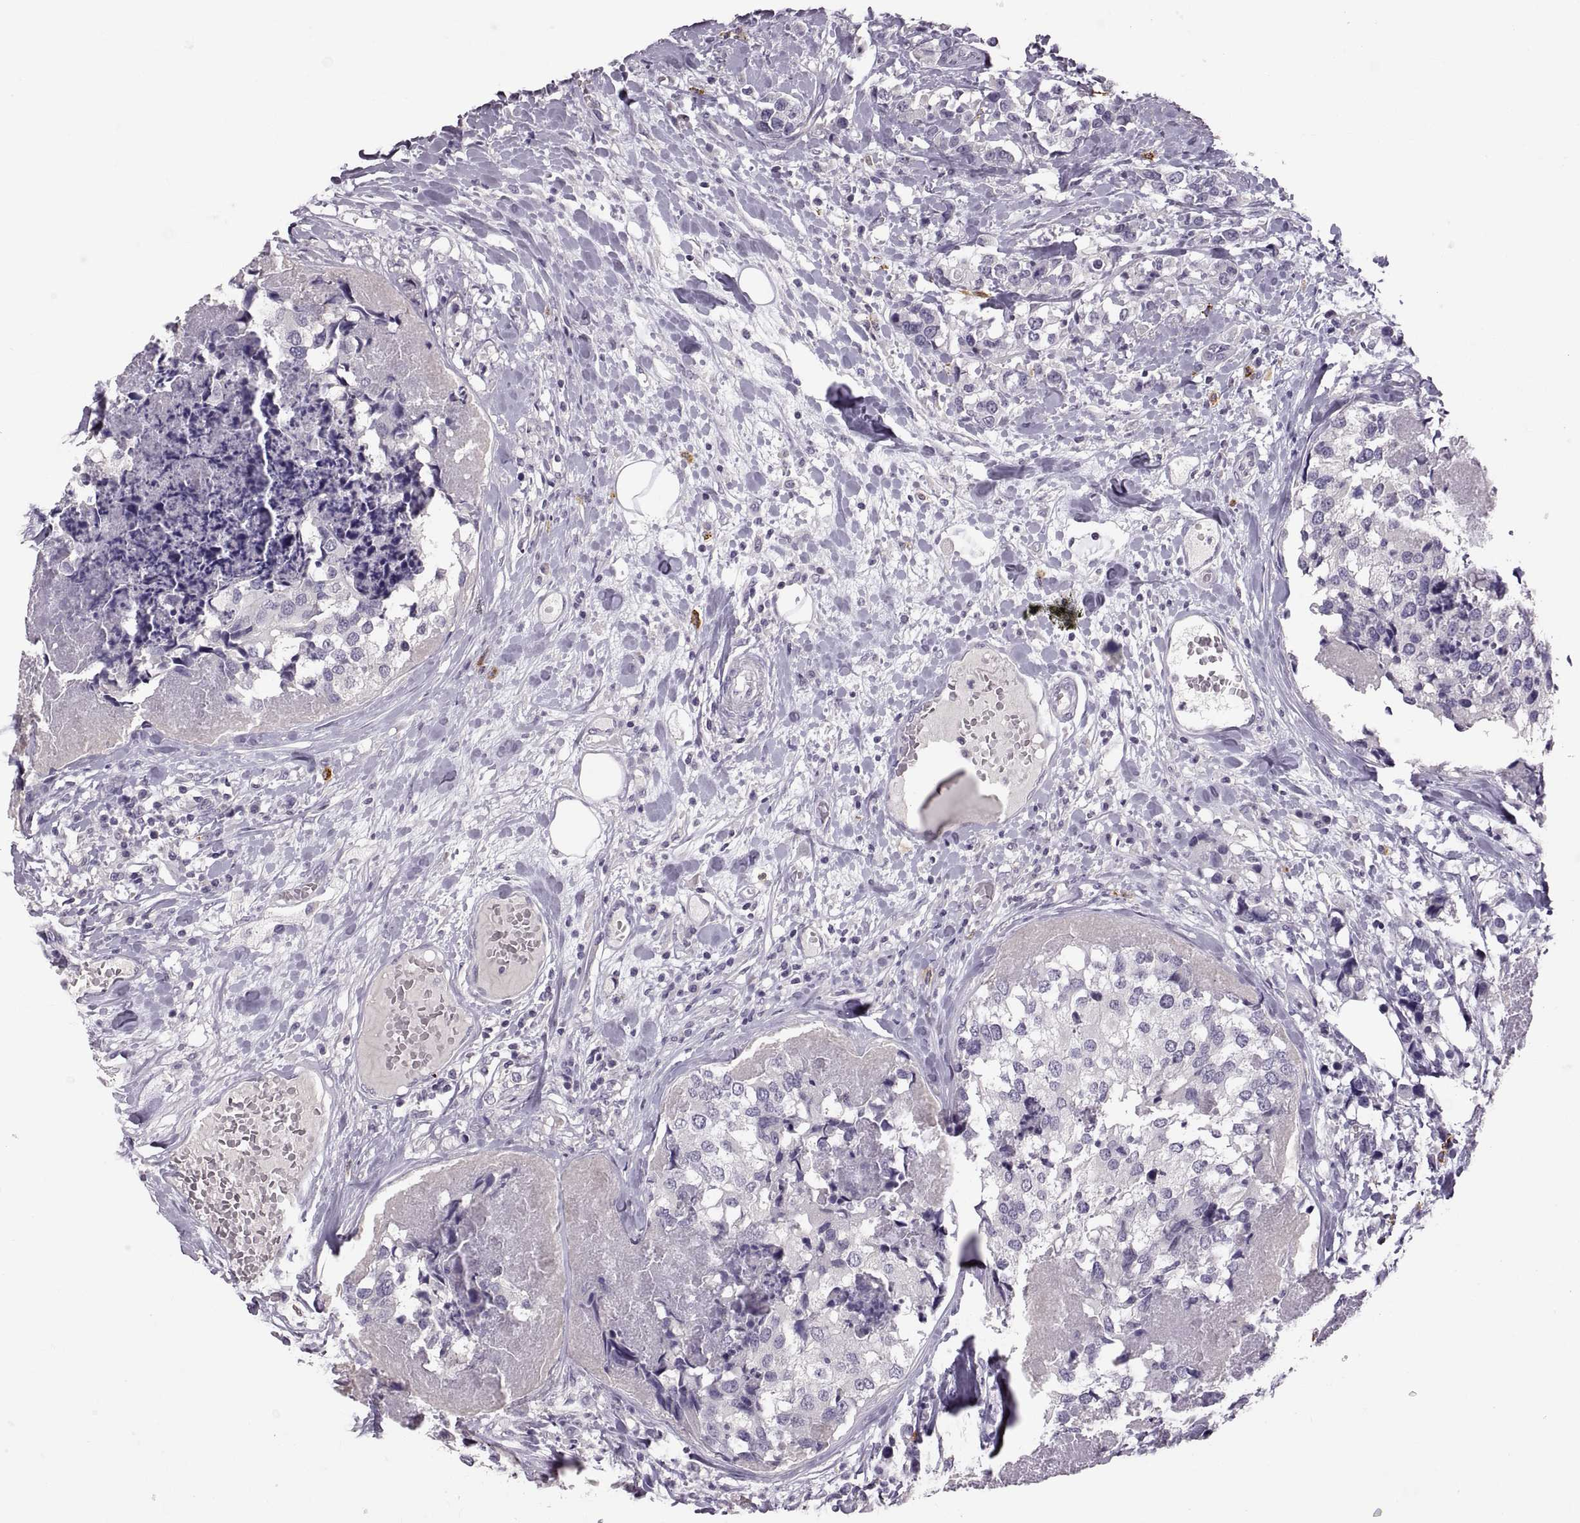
{"staining": {"intensity": "negative", "quantity": "none", "location": "none"}, "tissue": "breast cancer", "cell_type": "Tumor cells", "image_type": "cancer", "snomed": [{"axis": "morphology", "description": "Lobular carcinoma"}, {"axis": "topography", "description": "Breast"}], "caption": "Protein analysis of breast lobular carcinoma demonstrates no significant positivity in tumor cells. (DAB (3,3'-diaminobenzidine) immunohistochemistry with hematoxylin counter stain).", "gene": "WFDC8", "patient": {"sex": "female", "age": 59}}